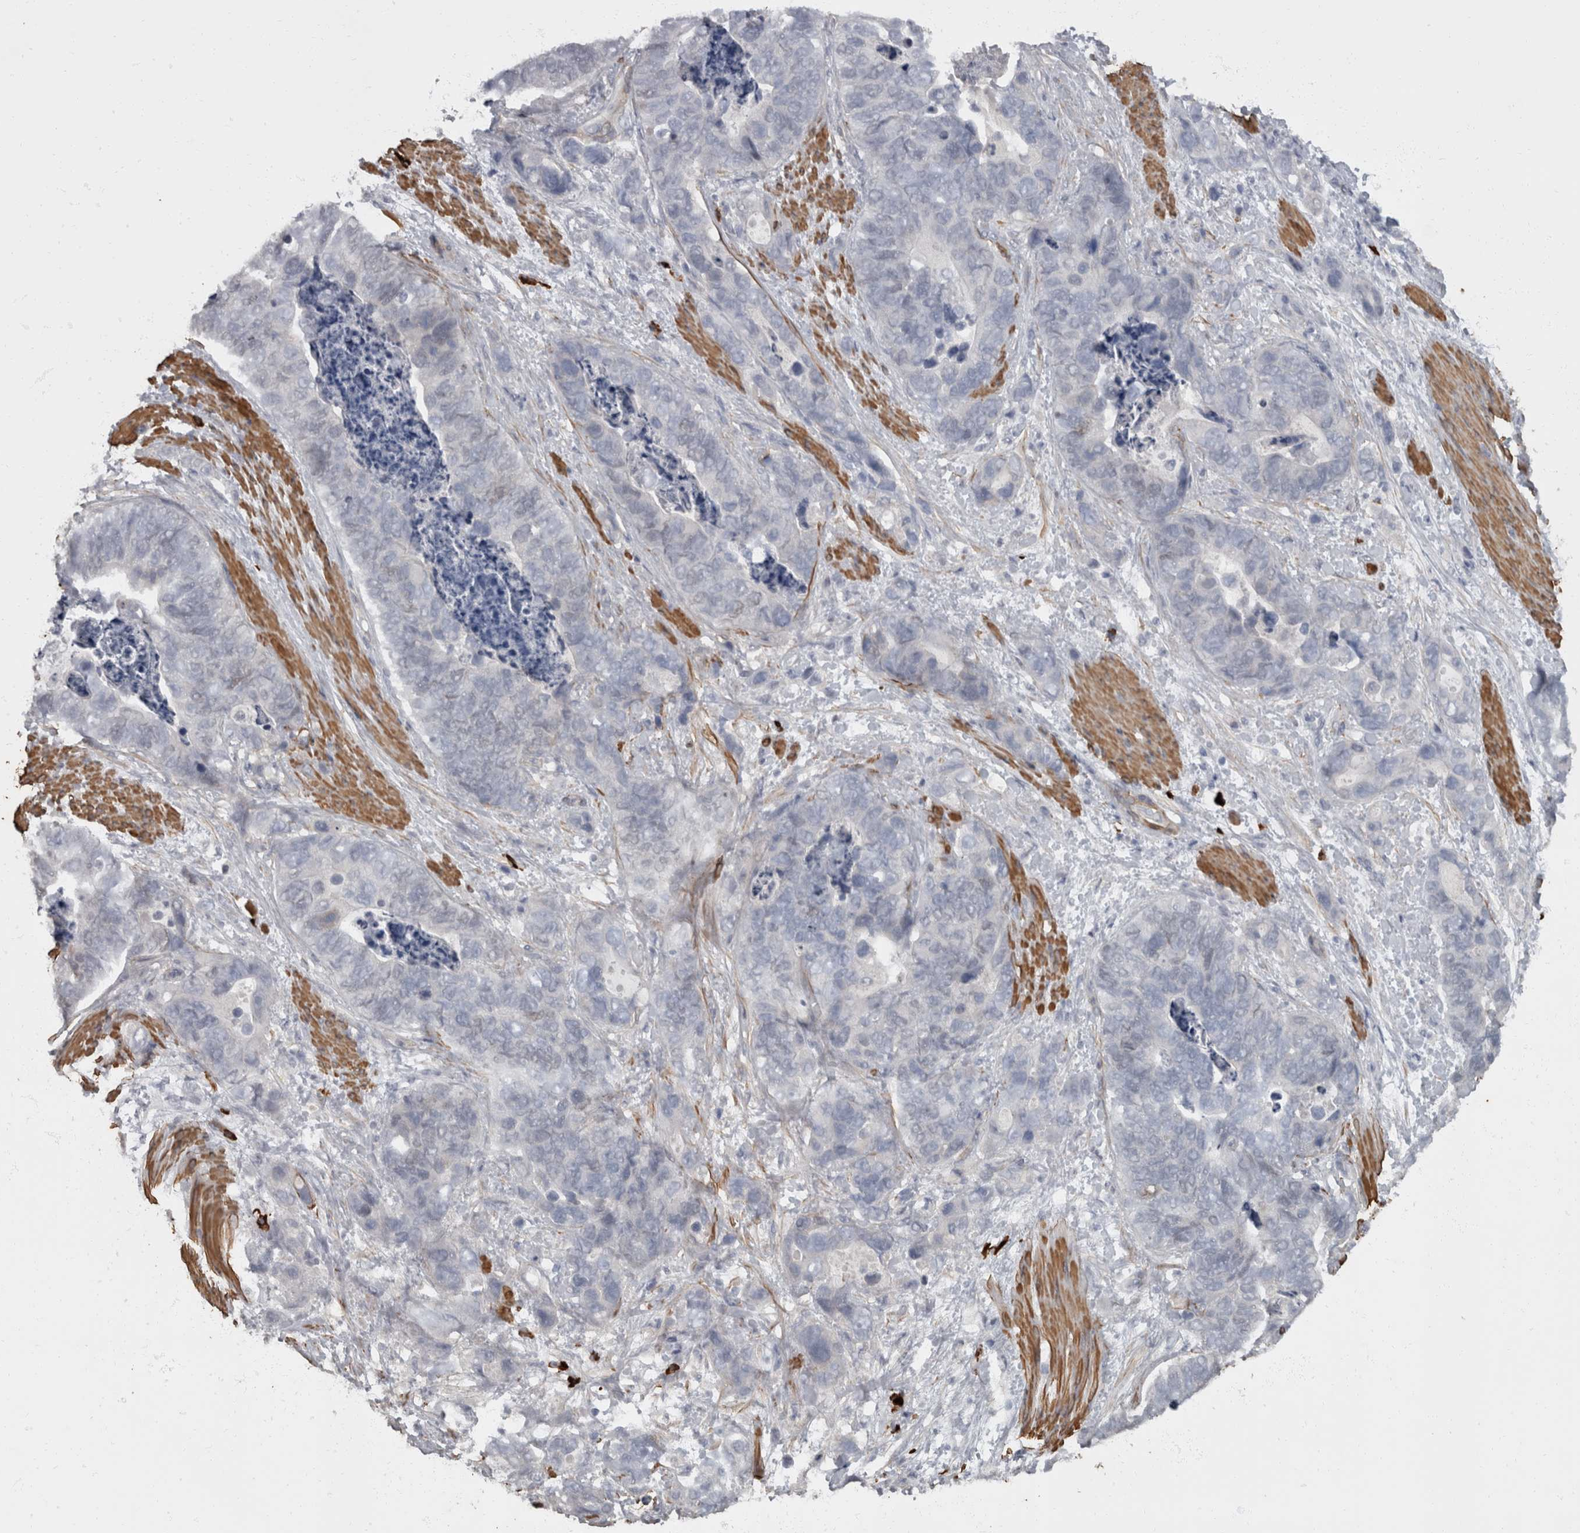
{"staining": {"intensity": "negative", "quantity": "none", "location": "none"}, "tissue": "stomach cancer", "cell_type": "Tumor cells", "image_type": "cancer", "snomed": [{"axis": "morphology", "description": "Normal tissue, NOS"}, {"axis": "morphology", "description": "Adenocarcinoma, NOS"}, {"axis": "topography", "description": "Stomach"}], "caption": "The image displays no significant positivity in tumor cells of adenocarcinoma (stomach).", "gene": "MASTL", "patient": {"sex": "female", "age": 89}}